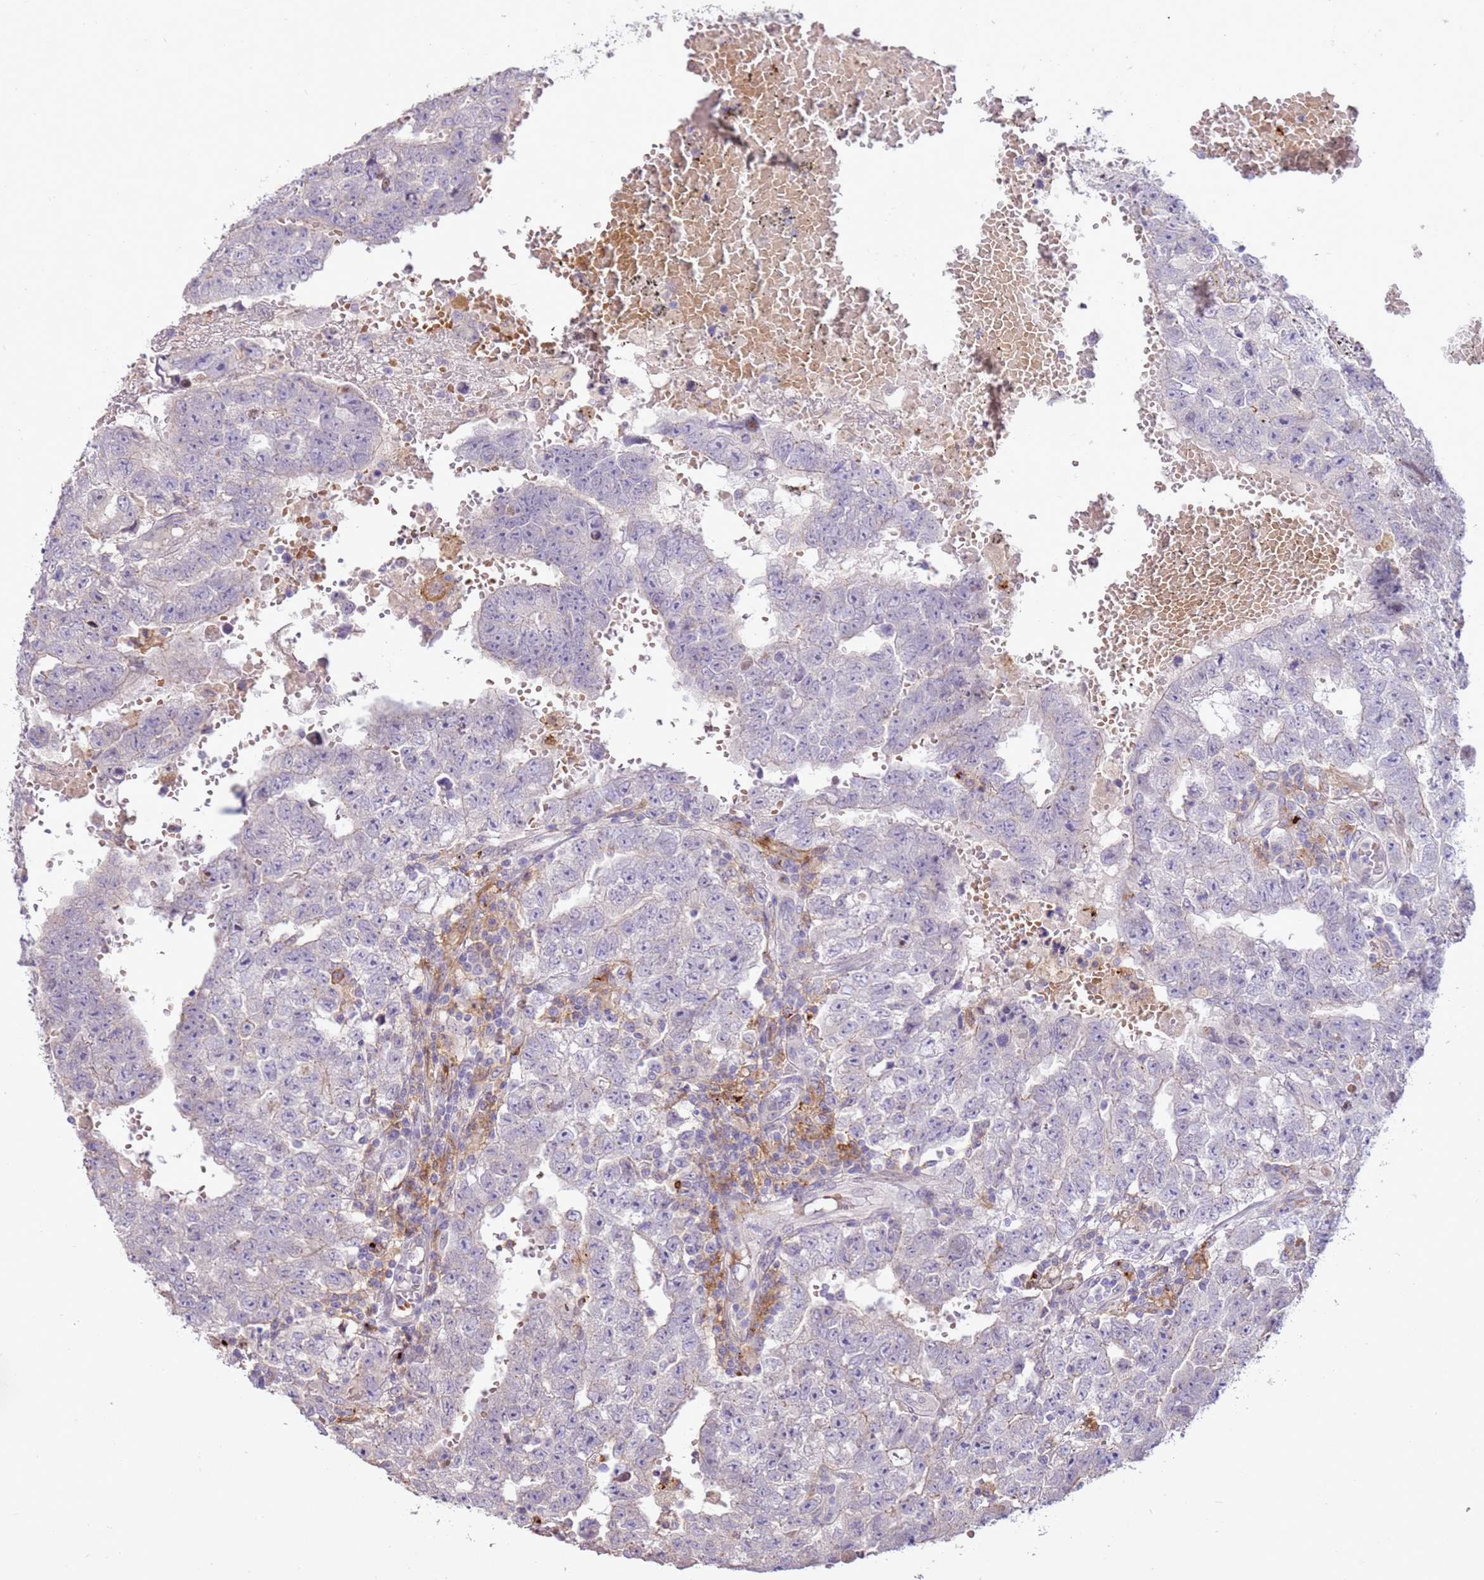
{"staining": {"intensity": "negative", "quantity": "none", "location": "none"}, "tissue": "testis cancer", "cell_type": "Tumor cells", "image_type": "cancer", "snomed": [{"axis": "morphology", "description": "Carcinoma, Embryonal, NOS"}, {"axis": "topography", "description": "Testis"}], "caption": "Immunohistochemistry (IHC) micrograph of human embryonal carcinoma (testis) stained for a protein (brown), which shows no staining in tumor cells. (IHC, brightfield microscopy, high magnification).", "gene": "LGI4", "patient": {"sex": "male", "age": 25}}